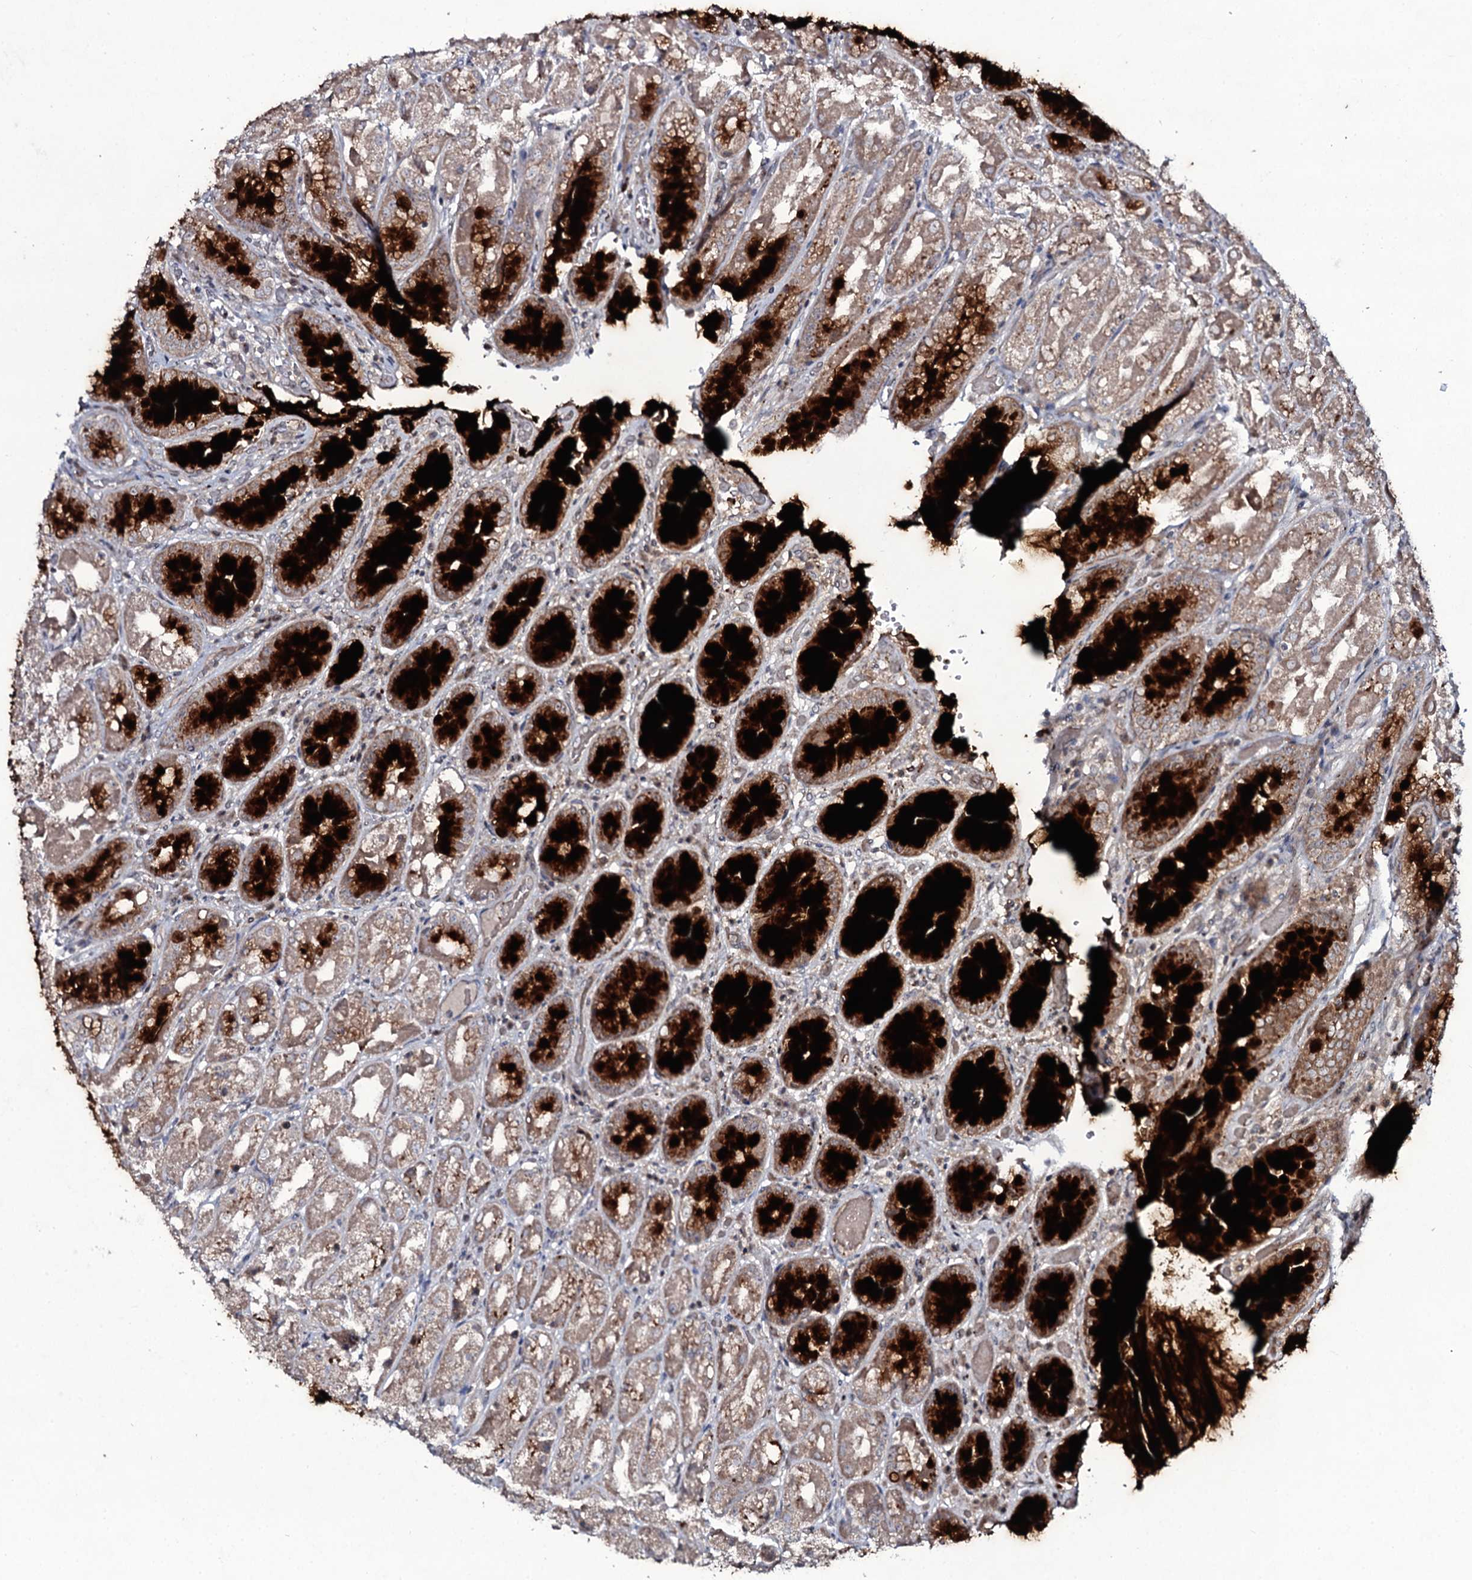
{"staining": {"intensity": "strong", "quantity": ">75%", "location": "cytoplasmic/membranous"}, "tissue": "stomach", "cell_type": "Glandular cells", "image_type": "normal", "snomed": [{"axis": "morphology", "description": "Normal tissue, NOS"}, {"axis": "topography", "description": "Stomach, upper"}], "caption": "Immunohistochemistry of normal human stomach shows high levels of strong cytoplasmic/membranous staining in about >75% of glandular cells.", "gene": "SNAP23", "patient": {"sex": "male", "age": 72}}